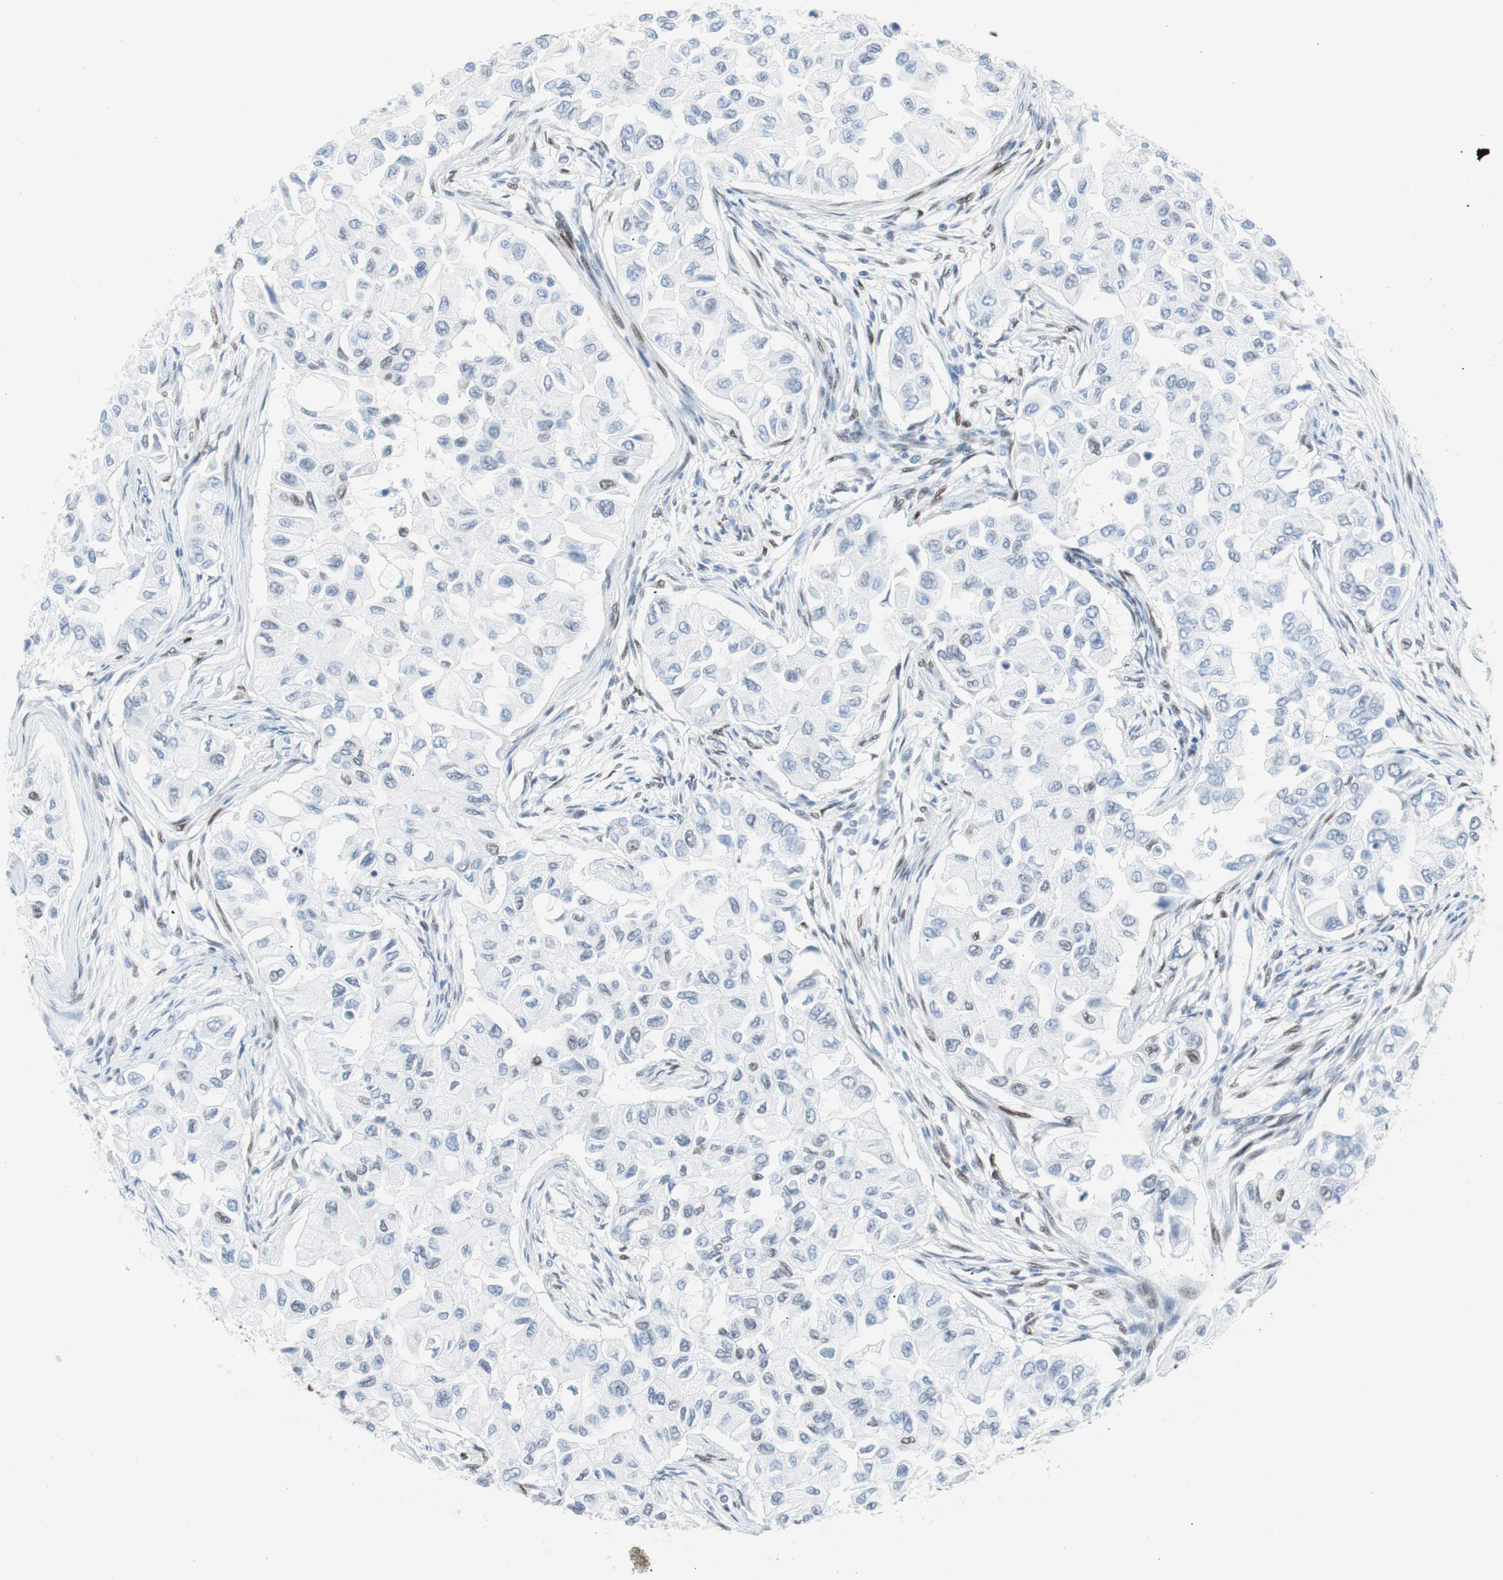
{"staining": {"intensity": "negative", "quantity": "none", "location": "none"}, "tissue": "breast cancer", "cell_type": "Tumor cells", "image_type": "cancer", "snomed": [{"axis": "morphology", "description": "Normal tissue, NOS"}, {"axis": "morphology", "description": "Duct carcinoma"}, {"axis": "topography", "description": "Breast"}], "caption": "Tumor cells are negative for brown protein staining in breast cancer (invasive ductal carcinoma).", "gene": "CEBPB", "patient": {"sex": "female", "age": 49}}